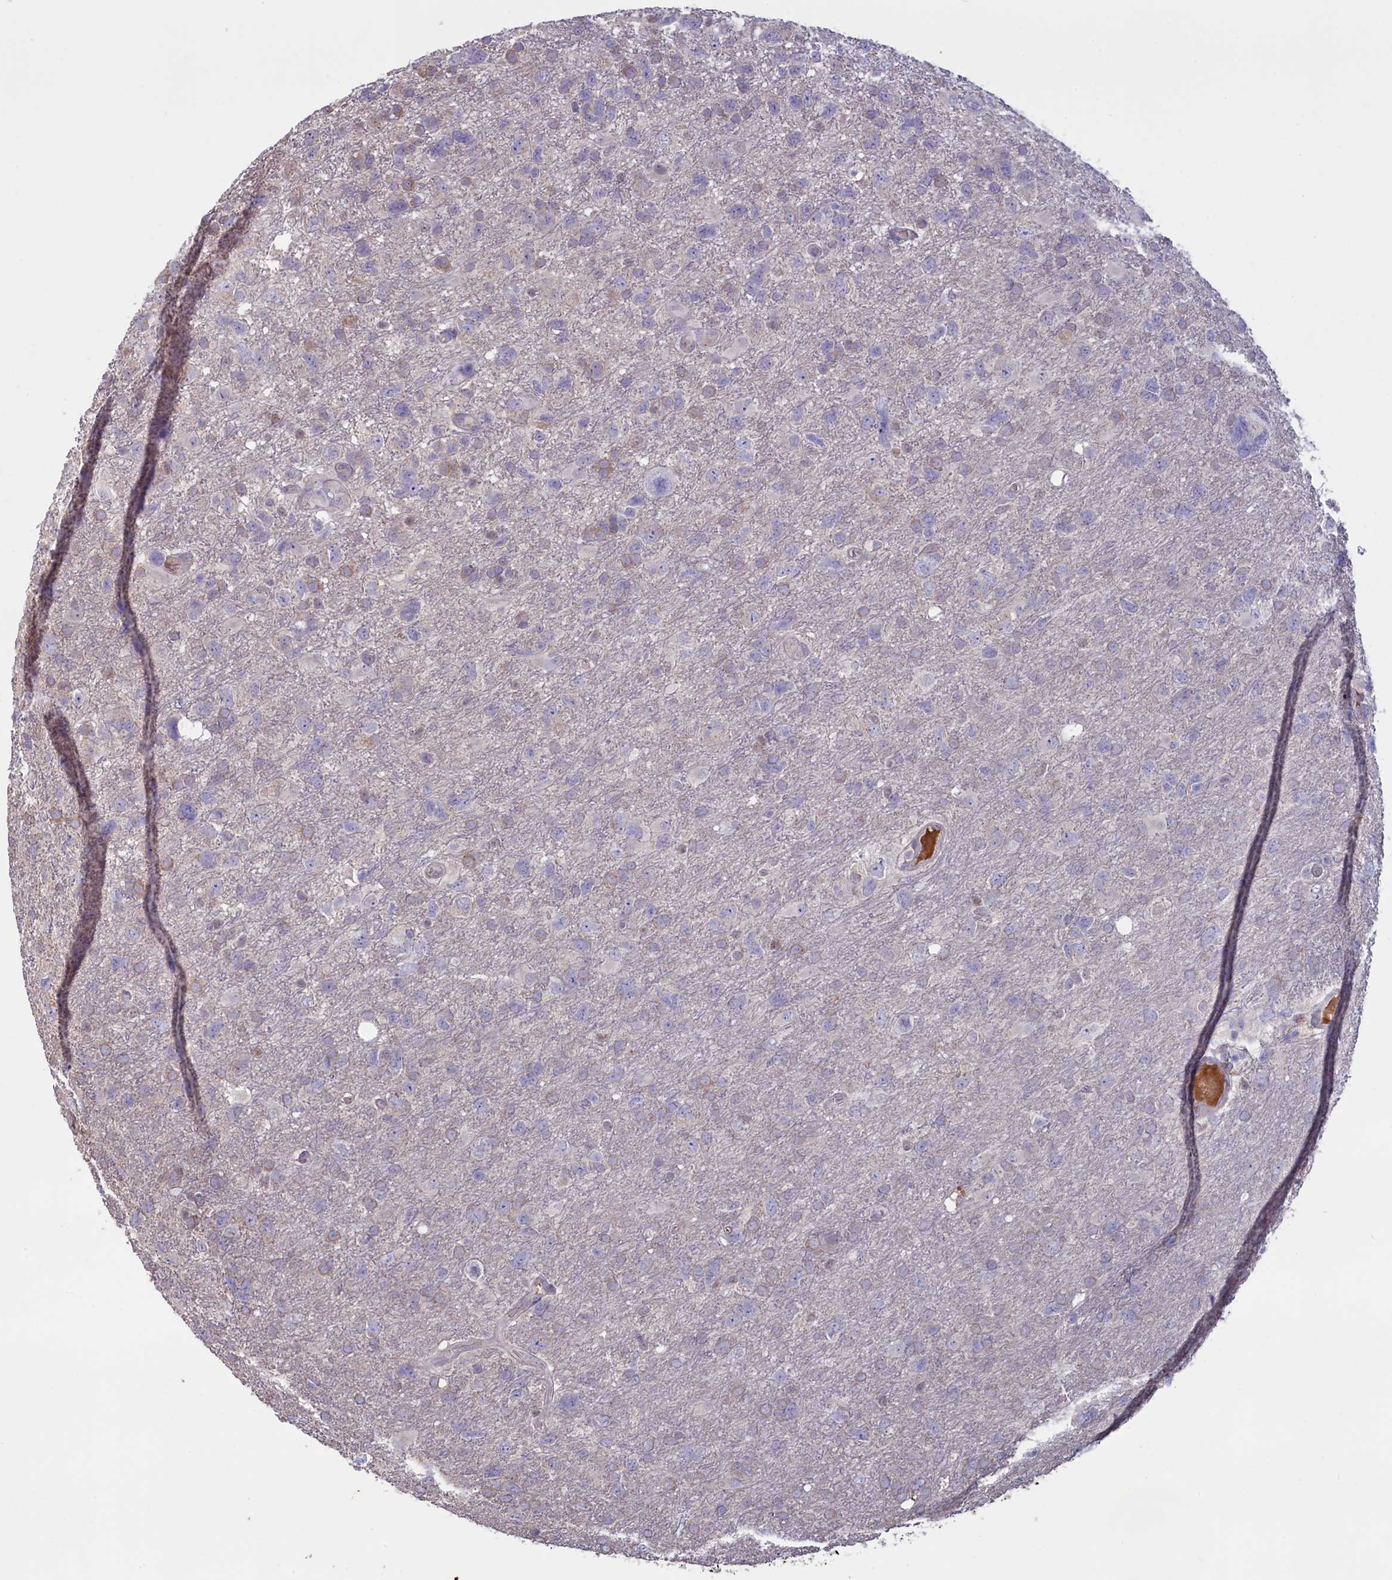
{"staining": {"intensity": "negative", "quantity": "none", "location": "none"}, "tissue": "glioma", "cell_type": "Tumor cells", "image_type": "cancer", "snomed": [{"axis": "morphology", "description": "Glioma, malignant, High grade"}, {"axis": "topography", "description": "Brain"}], "caption": "This micrograph is of glioma stained with IHC to label a protein in brown with the nuclei are counter-stained blue. There is no positivity in tumor cells. Nuclei are stained in blue.", "gene": "ATF7IP2", "patient": {"sex": "male", "age": 61}}